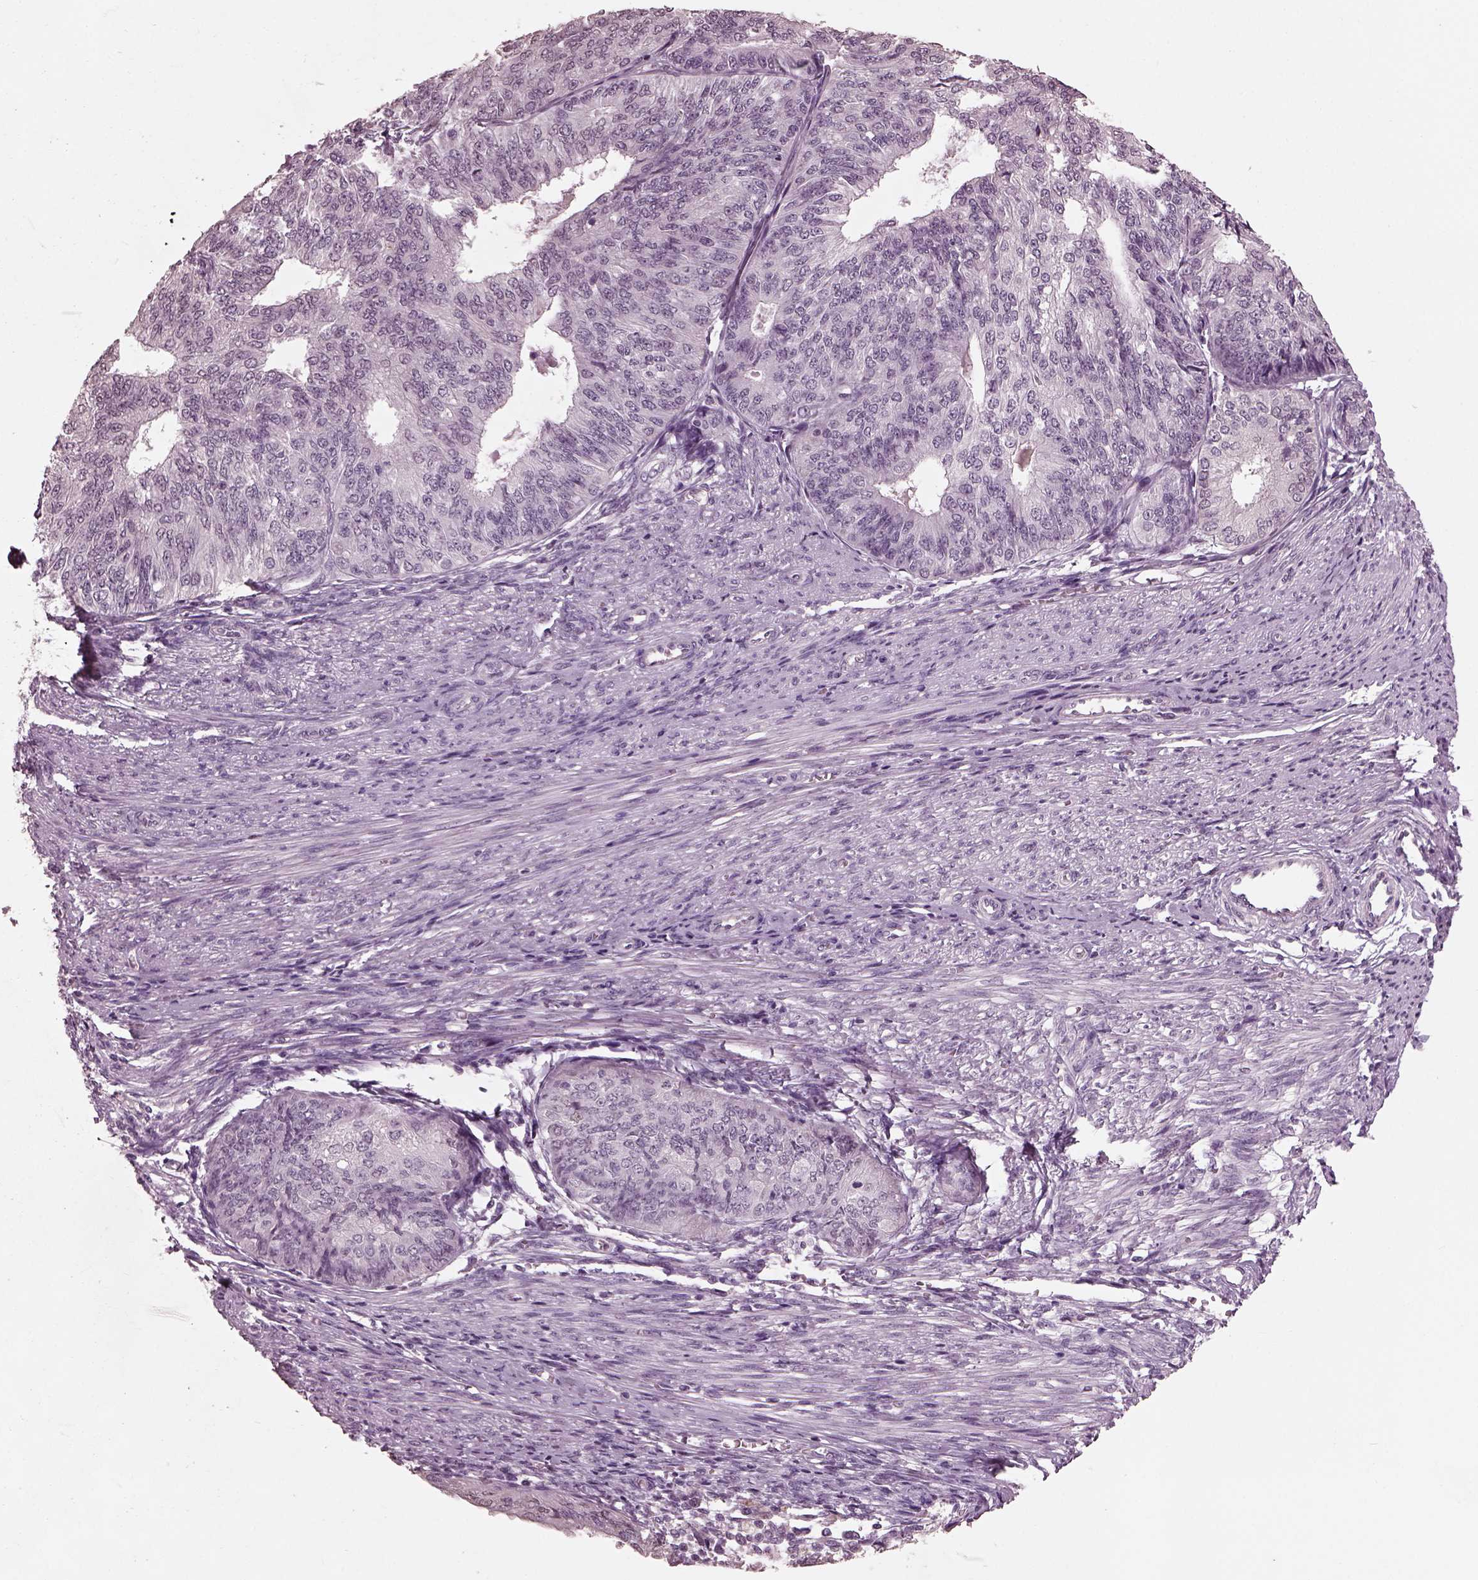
{"staining": {"intensity": "negative", "quantity": "none", "location": "none"}, "tissue": "endometrial cancer", "cell_type": "Tumor cells", "image_type": "cancer", "snomed": [{"axis": "morphology", "description": "Adenocarcinoma, NOS"}, {"axis": "topography", "description": "Endometrium"}], "caption": "Tumor cells are negative for brown protein staining in endometrial adenocarcinoma.", "gene": "TSKS", "patient": {"sex": "female", "age": 58}}